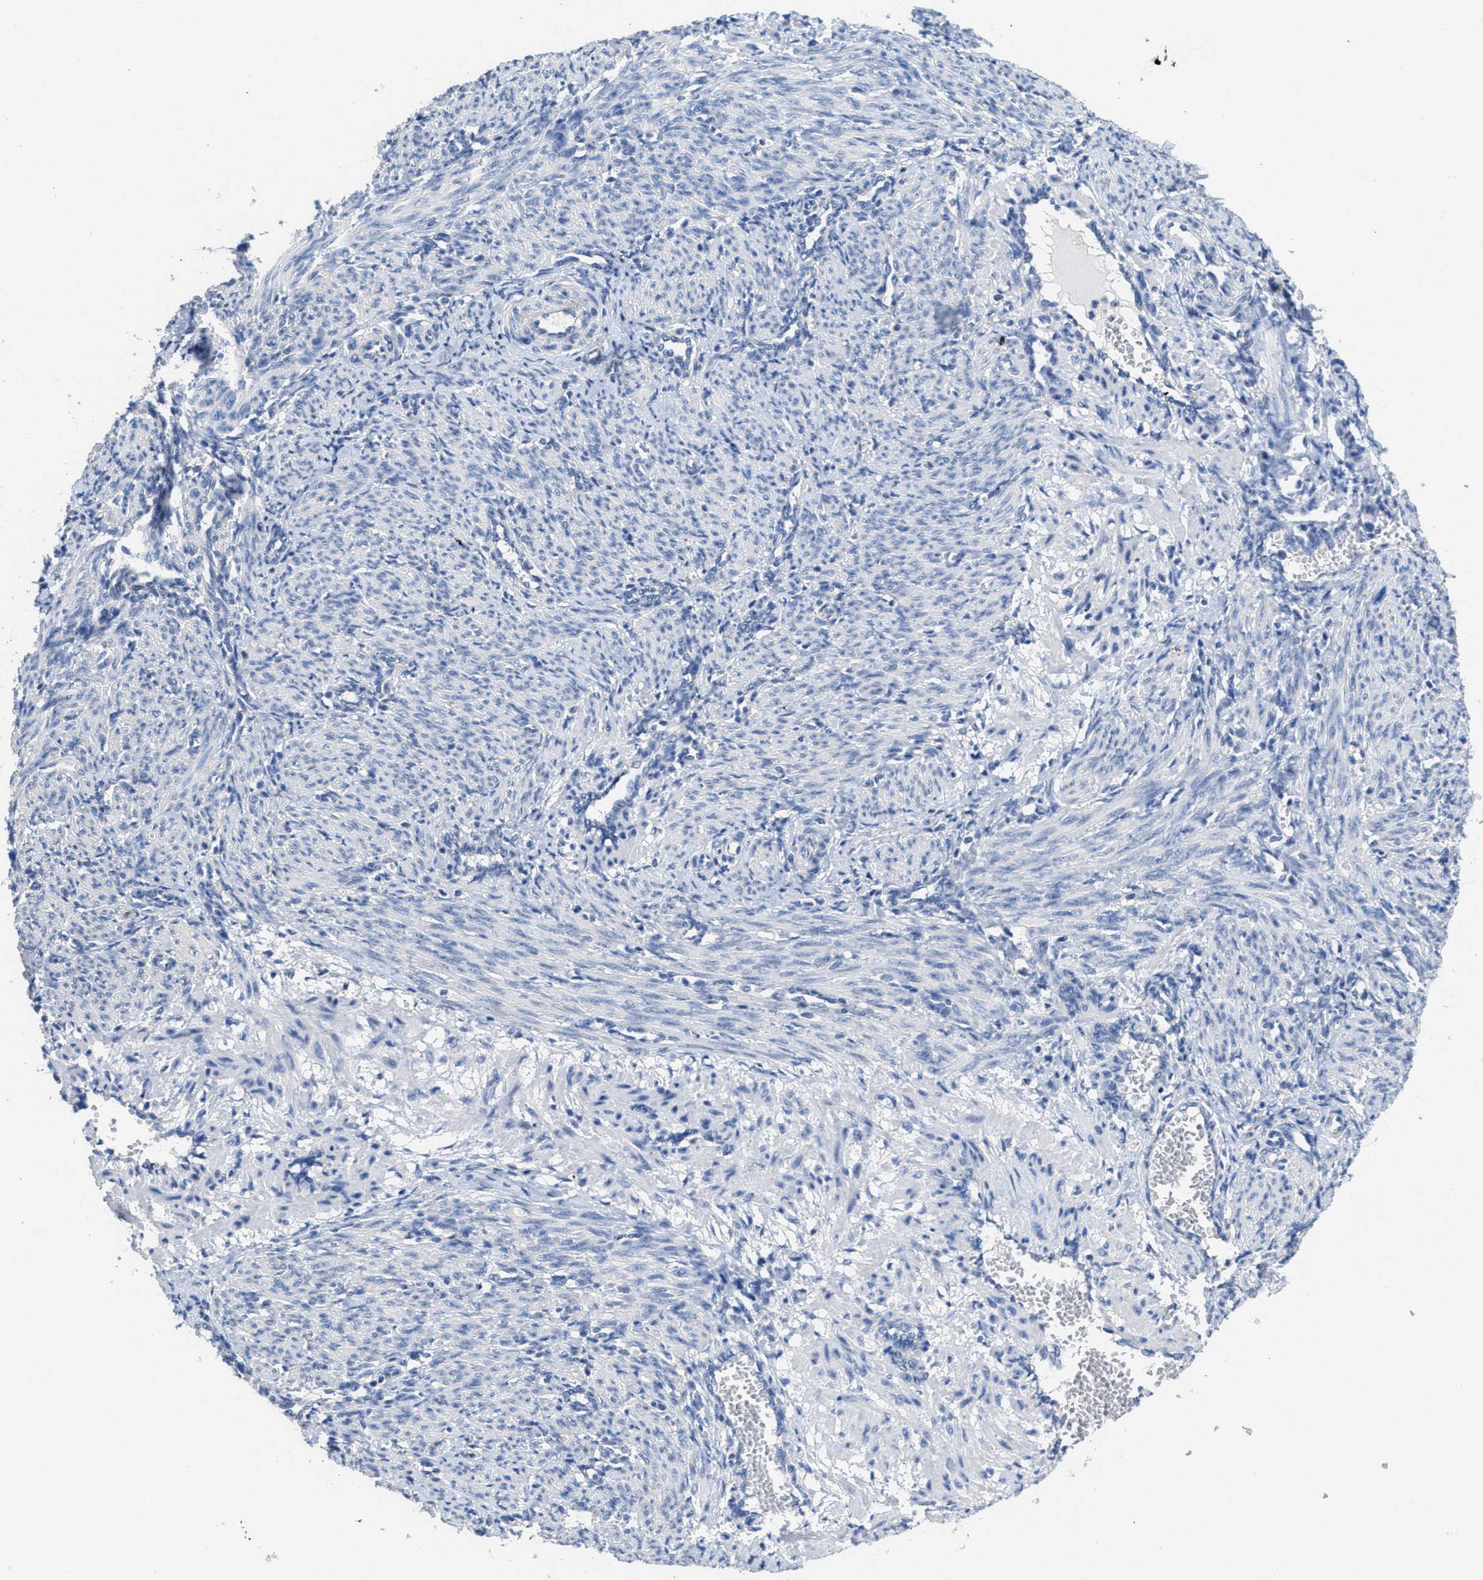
{"staining": {"intensity": "negative", "quantity": "none", "location": "none"}, "tissue": "smooth muscle", "cell_type": "Smooth muscle cells", "image_type": "normal", "snomed": [{"axis": "morphology", "description": "Normal tissue, NOS"}, {"axis": "topography", "description": "Endometrium"}], "caption": "A micrograph of smooth muscle stained for a protein displays no brown staining in smooth muscle cells. (Brightfield microscopy of DAB immunohistochemistry (IHC) at high magnification).", "gene": "CA9", "patient": {"sex": "female", "age": 33}}